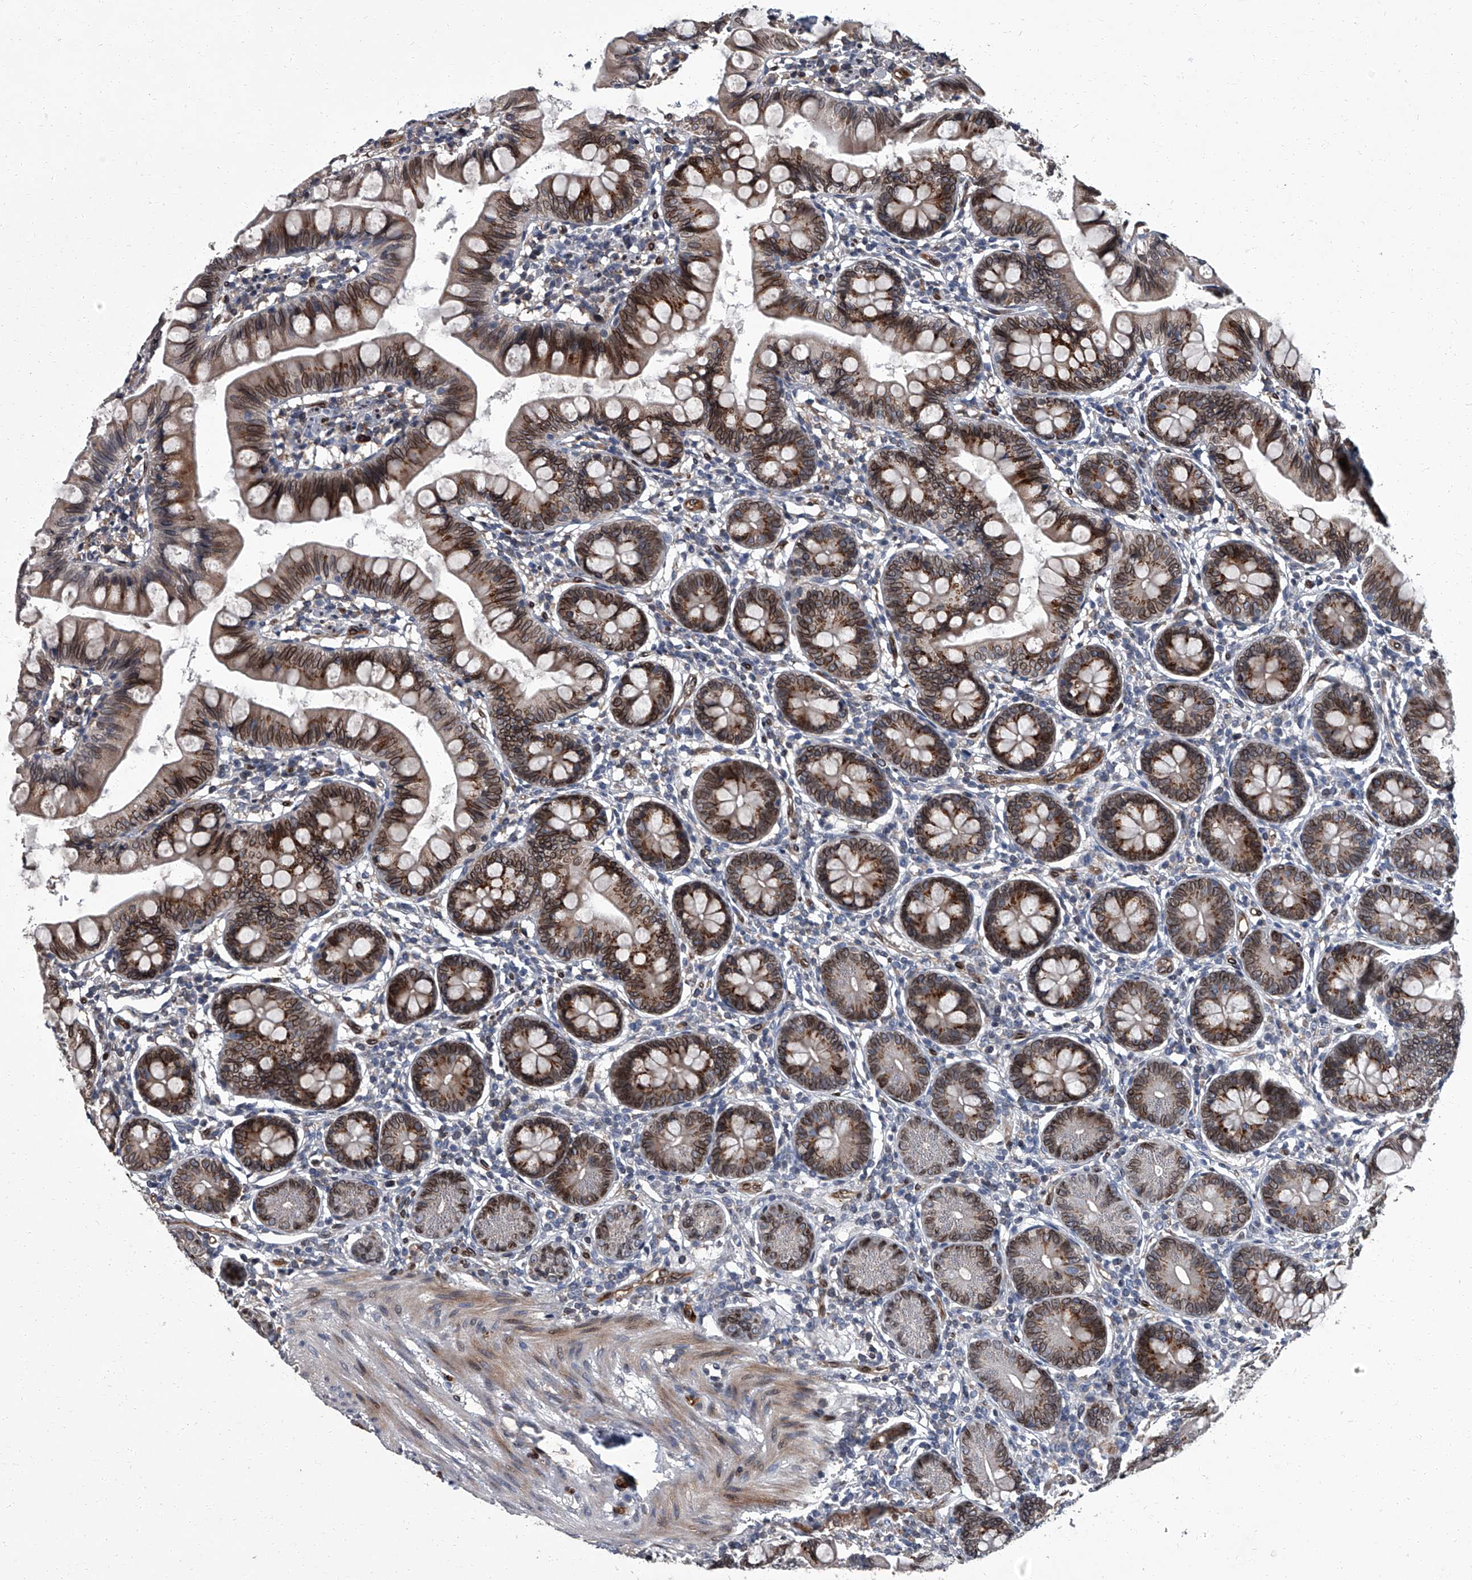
{"staining": {"intensity": "moderate", "quantity": ">75%", "location": "cytoplasmic/membranous,nuclear"}, "tissue": "small intestine", "cell_type": "Glandular cells", "image_type": "normal", "snomed": [{"axis": "morphology", "description": "Normal tissue, NOS"}, {"axis": "topography", "description": "Small intestine"}], "caption": "Immunohistochemistry histopathology image of unremarkable human small intestine stained for a protein (brown), which displays medium levels of moderate cytoplasmic/membranous,nuclear positivity in approximately >75% of glandular cells.", "gene": "LRRC8C", "patient": {"sex": "male", "age": 7}}